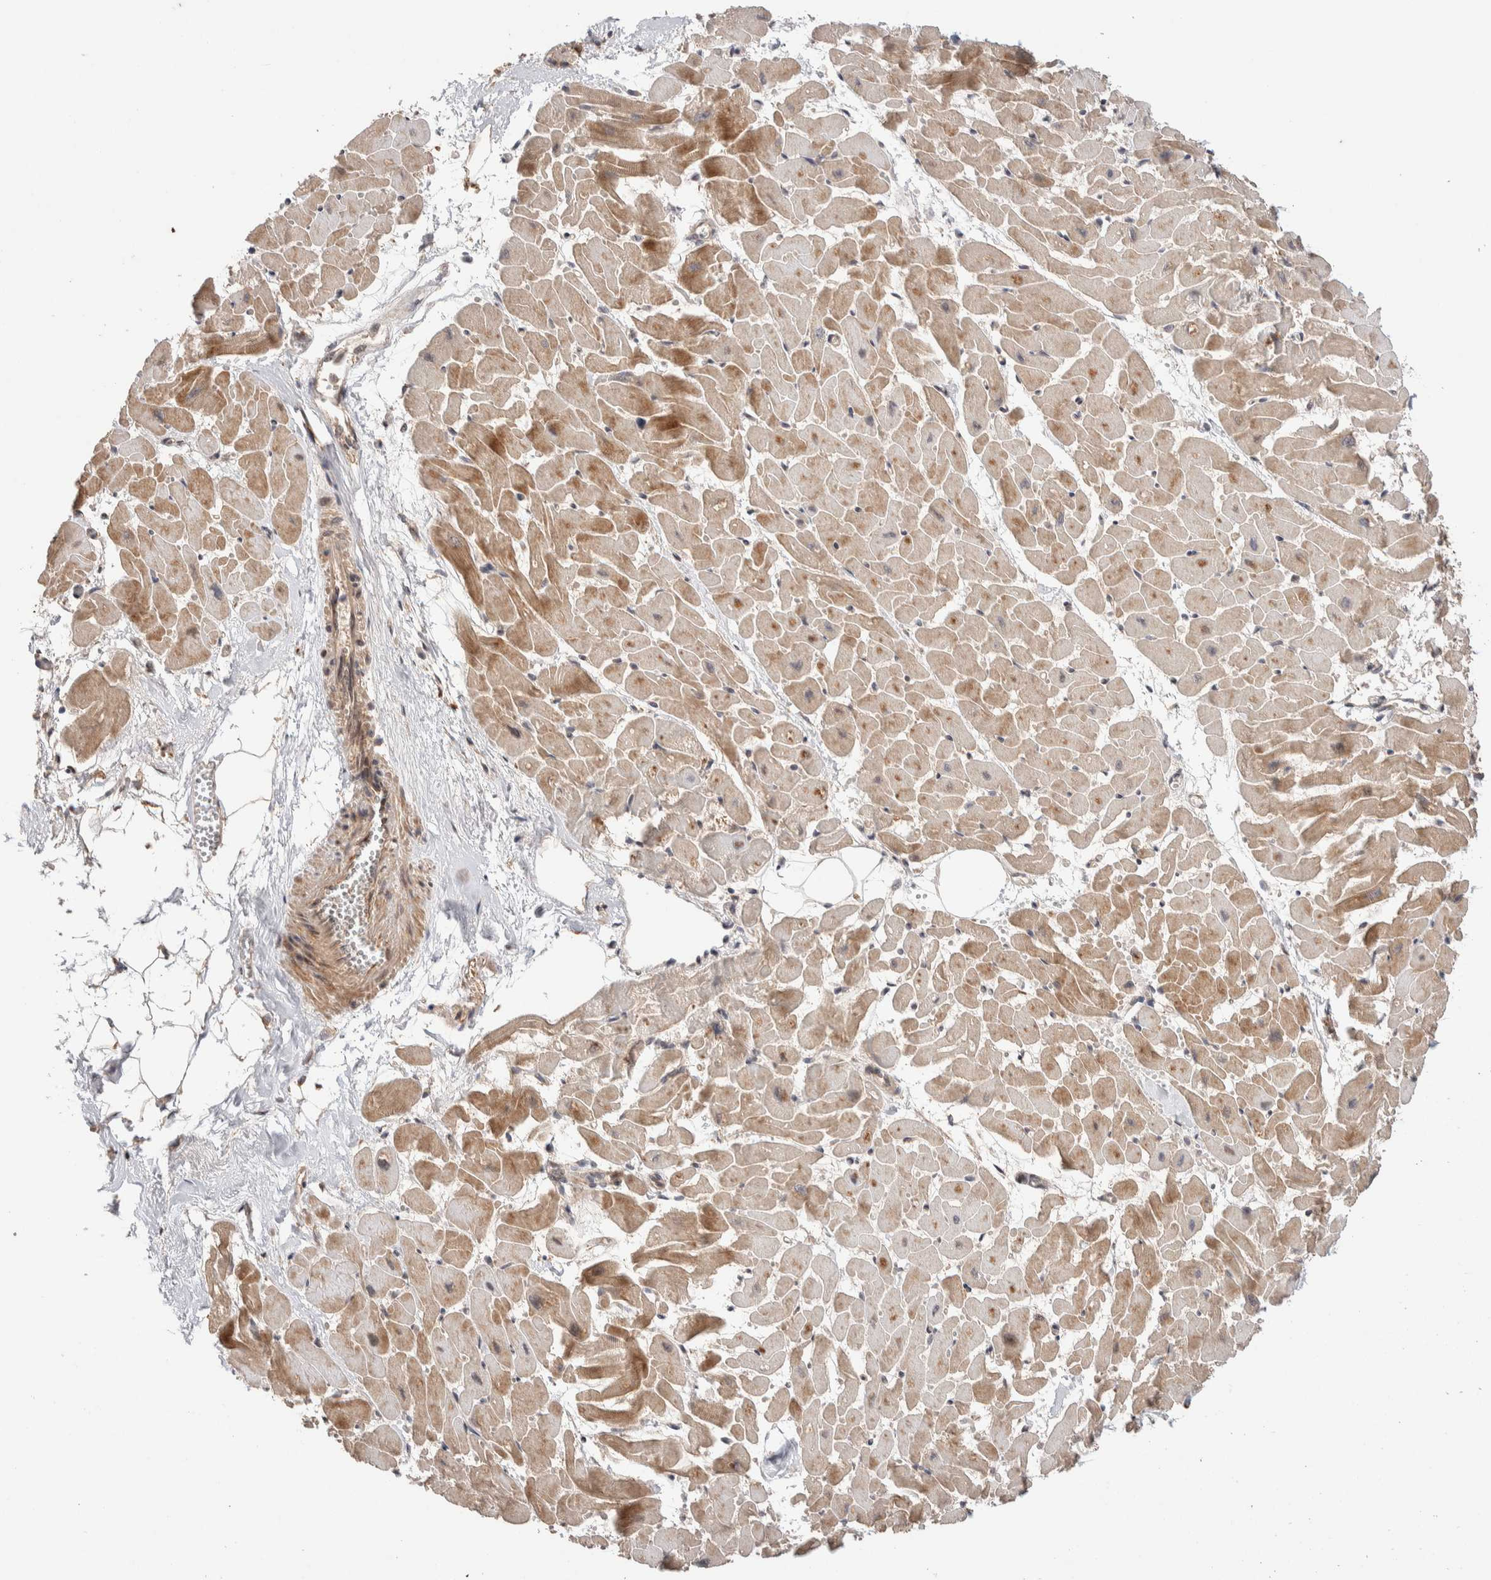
{"staining": {"intensity": "moderate", "quantity": ">75%", "location": "cytoplasmic/membranous"}, "tissue": "heart muscle", "cell_type": "Cardiomyocytes", "image_type": "normal", "snomed": [{"axis": "morphology", "description": "Normal tissue, NOS"}, {"axis": "topography", "description": "Heart"}], "caption": "Immunohistochemical staining of benign heart muscle shows >75% levels of moderate cytoplasmic/membranous protein staining in approximately >75% of cardiomyocytes. Ihc stains the protein of interest in brown and the nuclei are stained blue.", "gene": "PRDM15", "patient": {"sex": "female", "age": 19}}